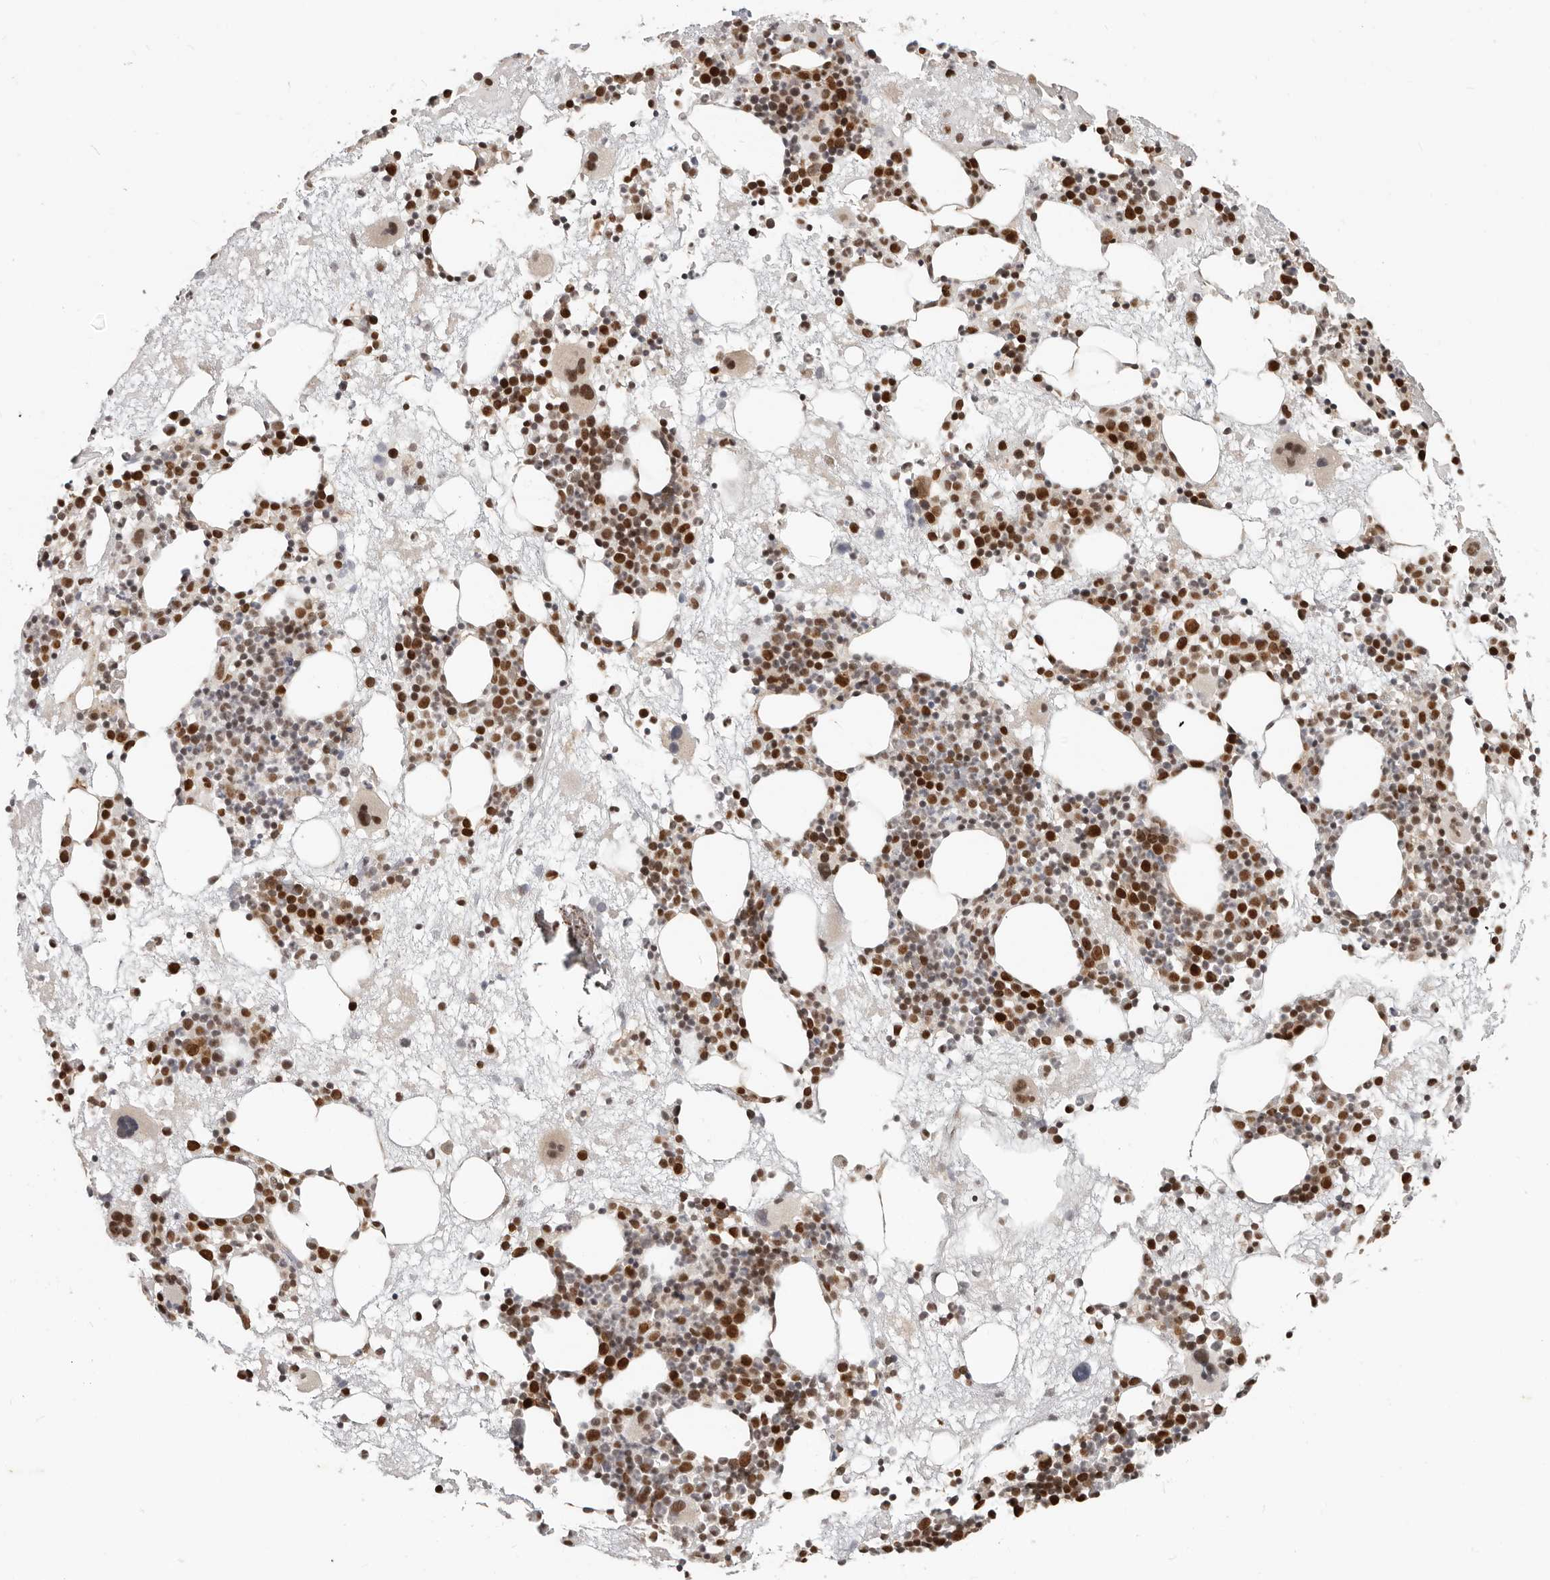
{"staining": {"intensity": "strong", "quantity": ">75%", "location": "nuclear"}, "tissue": "bone marrow", "cell_type": "Hematopoietic cells", "image_type": "normal", "snomed": [{"axis": "morphology", "description": "Normal tissue, NOS"}, {"axis": "topography", "description": "Bone marrow"}], "caption": "This histopathology image displays IHC staining of benign human bone marrow, with high strong nuclear positivity in approximately >75% of hematopoietic cells.", "gene": "RFC2", "patient": {"sex": "male", "age": 50}}